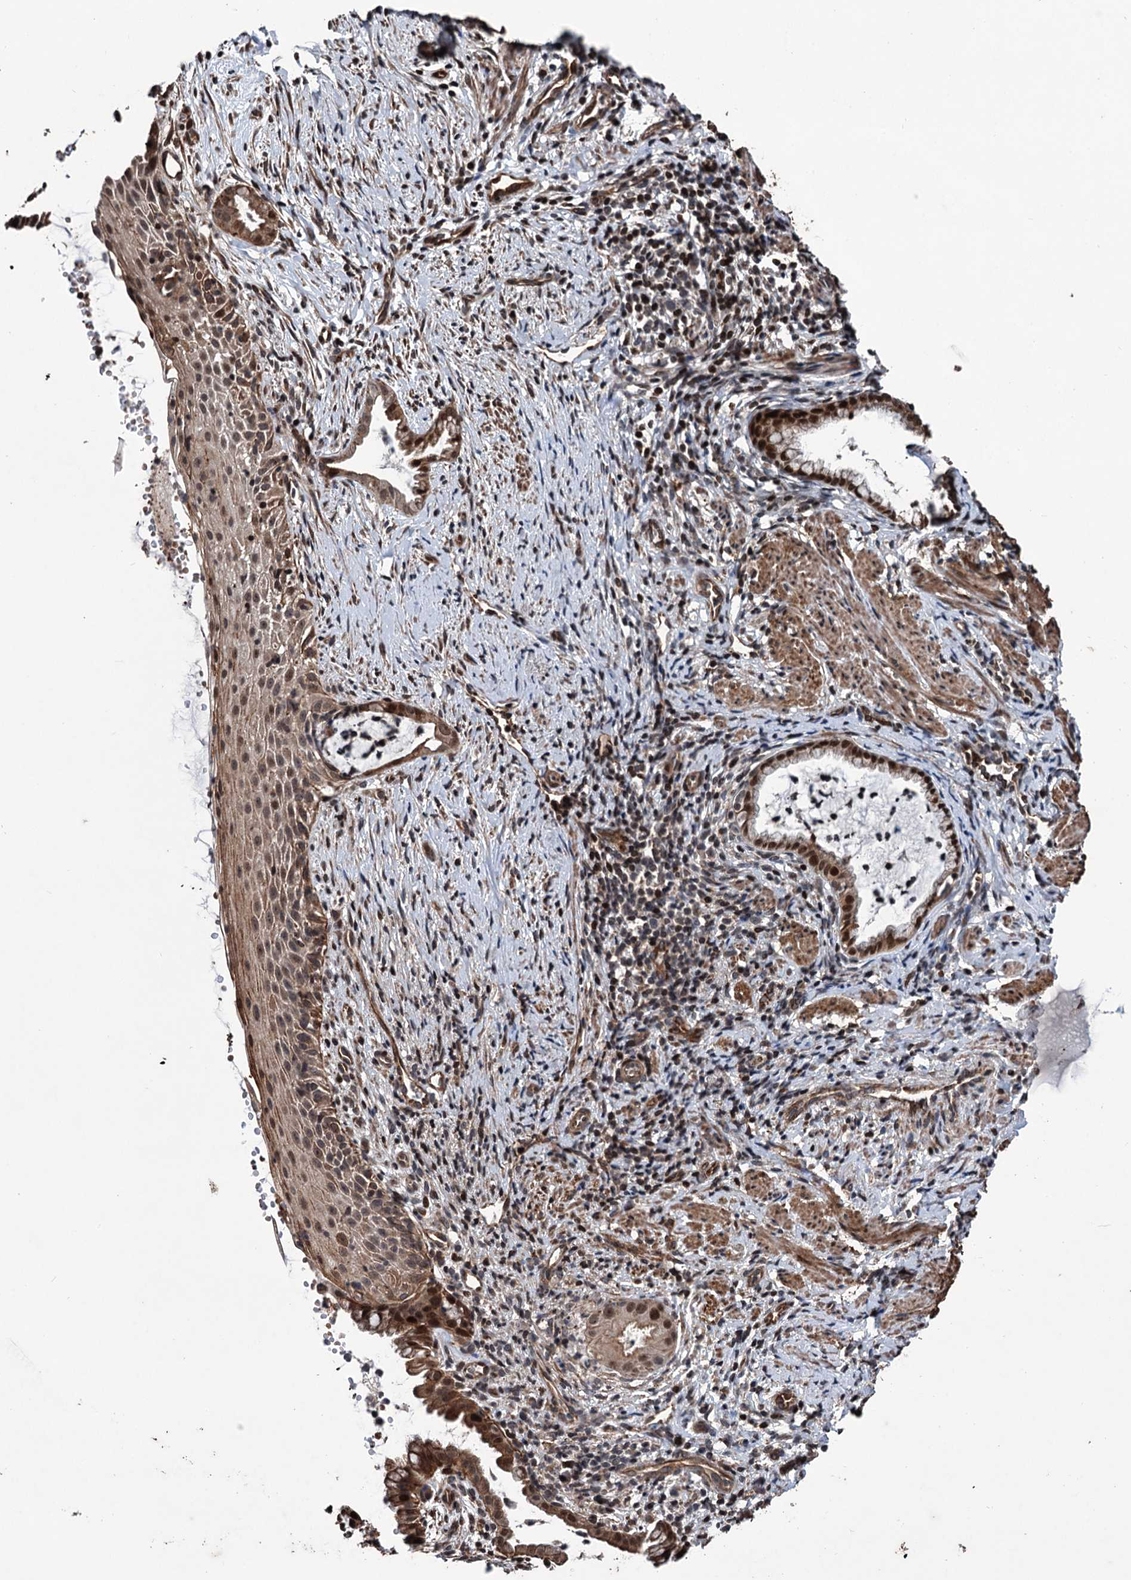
{"staining": {"intensity": "strong", "quantity": ">75%", "location": "cytoplasmic/membranous,nuclear"}, "tissue": "cervix", "cell_type": "Glandular cells", "image_type": "normal", "snomed": [{"axis": "morphology", "description": "Normal tissue, NOS"}, {"axis": "topography", "description": "Cervix"}], "caption": "Protein staining by immunohistochemistry reveals strong cytoplasmic/membranous,nuclear staining in approximately >75% of glandular cells in normal cervix.", "gene": "EYA4", "patient": {"sex": "female", "age": 36}}